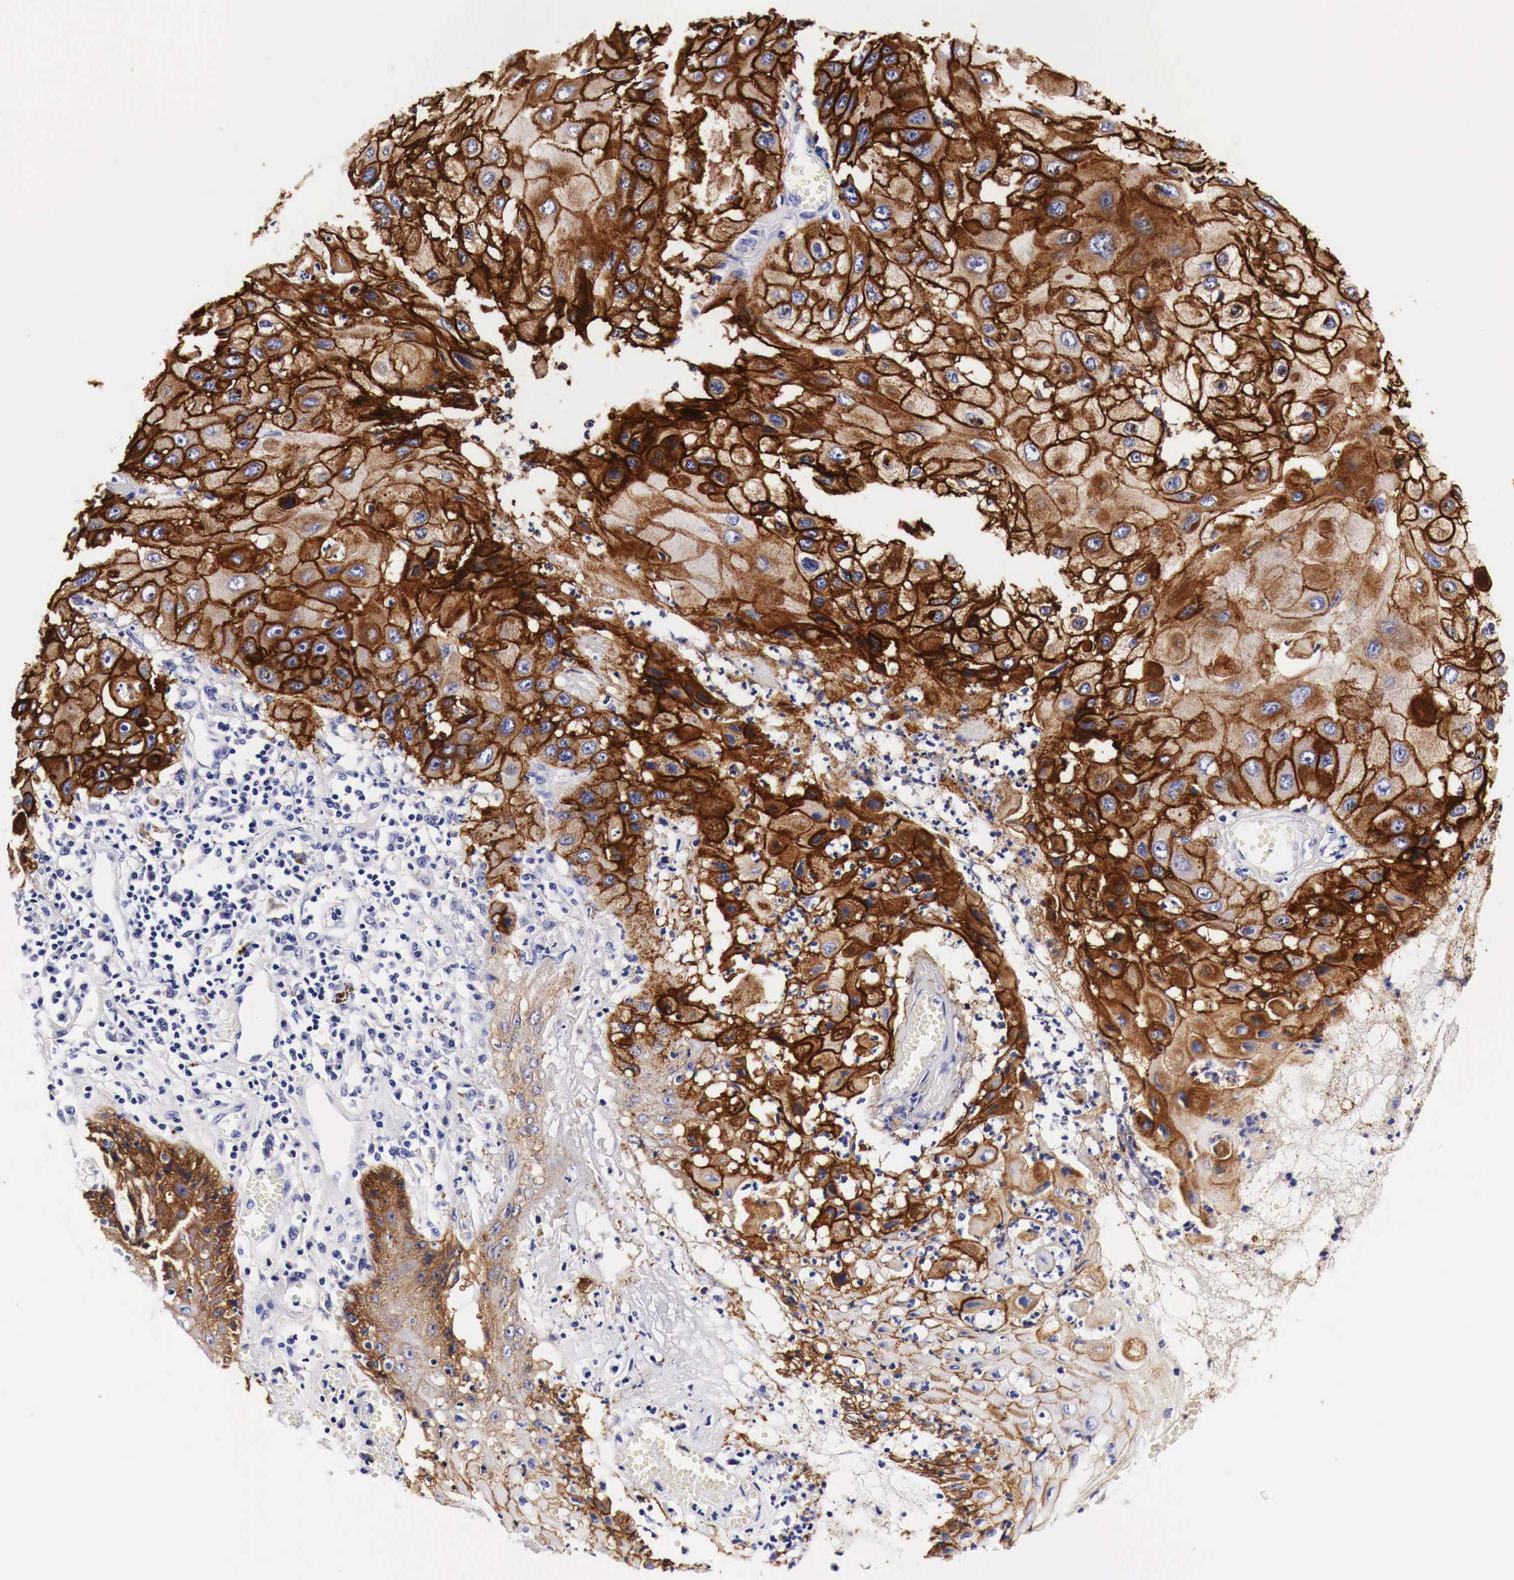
{"staining": {"intensity": "moderate", "quantity": ">75%", "location": "cytoplasmic/membranous"}, "tissue": "skin cancer", "cell_type": "Tumor cells", "image_type": "cancer", "snomed": [{"axis": "morphology", "description": "Squamous cell carcinoma, NOS"}, {"axis": "topography", "description": "Skin"}, {"axis": "topography", "description": "Anal"}], "caption": "Moderate cytoplasmic/membranous expression for a protein is identified in about >75% of tumor cells of squamous cell carcinoma (skin) using immunohistochemistry (IHC).", "gene": "EGFR", "patient": {"sex": "male", "age": 61}}